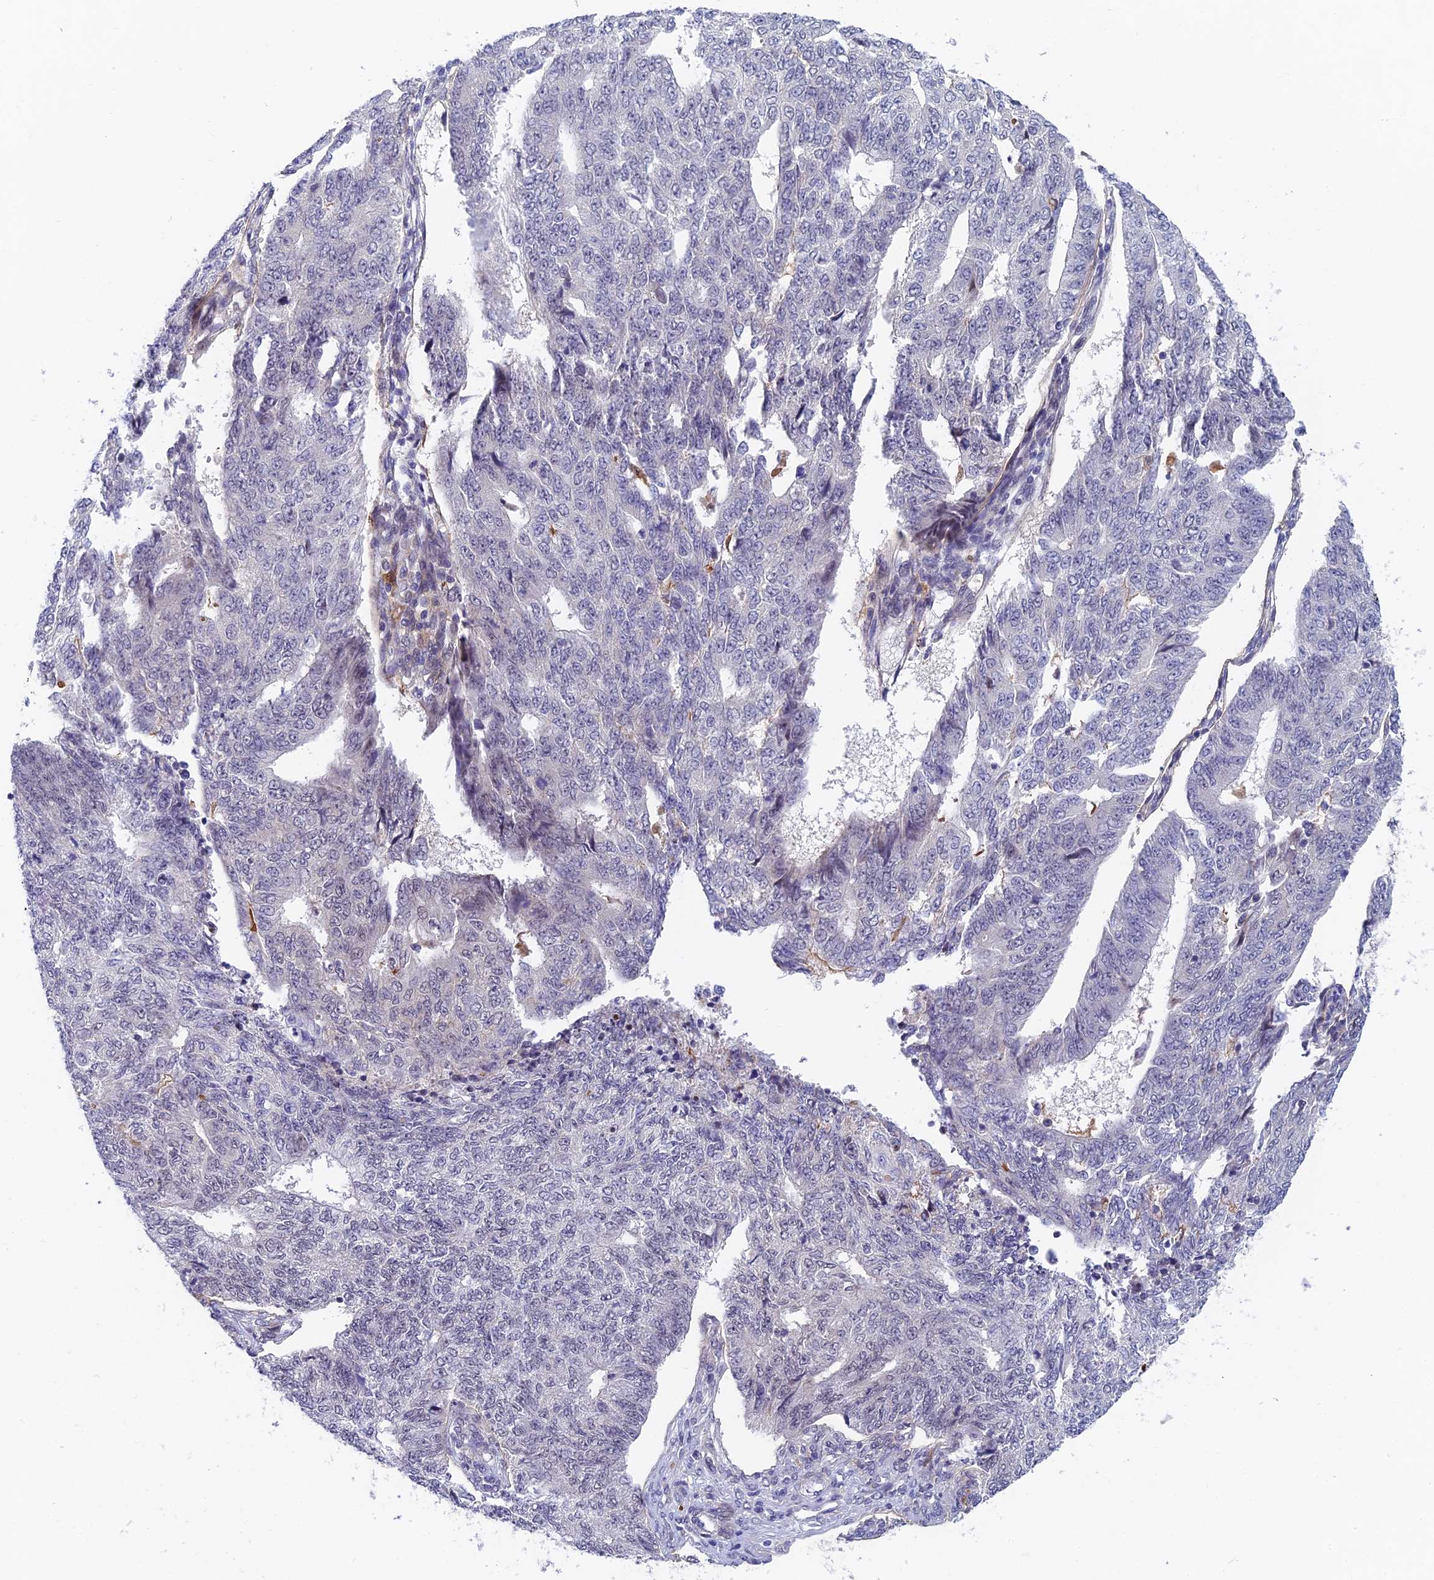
{"staining": {"intensity": "negative", "quantity": "none", "location": "none"}, "tissue": "endometrial cancer", "cell_type": "Tumor cells", "image_type": "cancer", "snomed": [{"axis": "morphology", "description": "Adenocarcinoma, NOS"}, {"axis": "topography", "description": "Endometrium"}], "caption": "Human endometrial cancer (adenocarcinoma) stained for a protein using immunohistochemistry demonstrates no positivity in tumor cells.", "gene": "NSMCE1", "patient": {"sex": "female", "age": 32}}